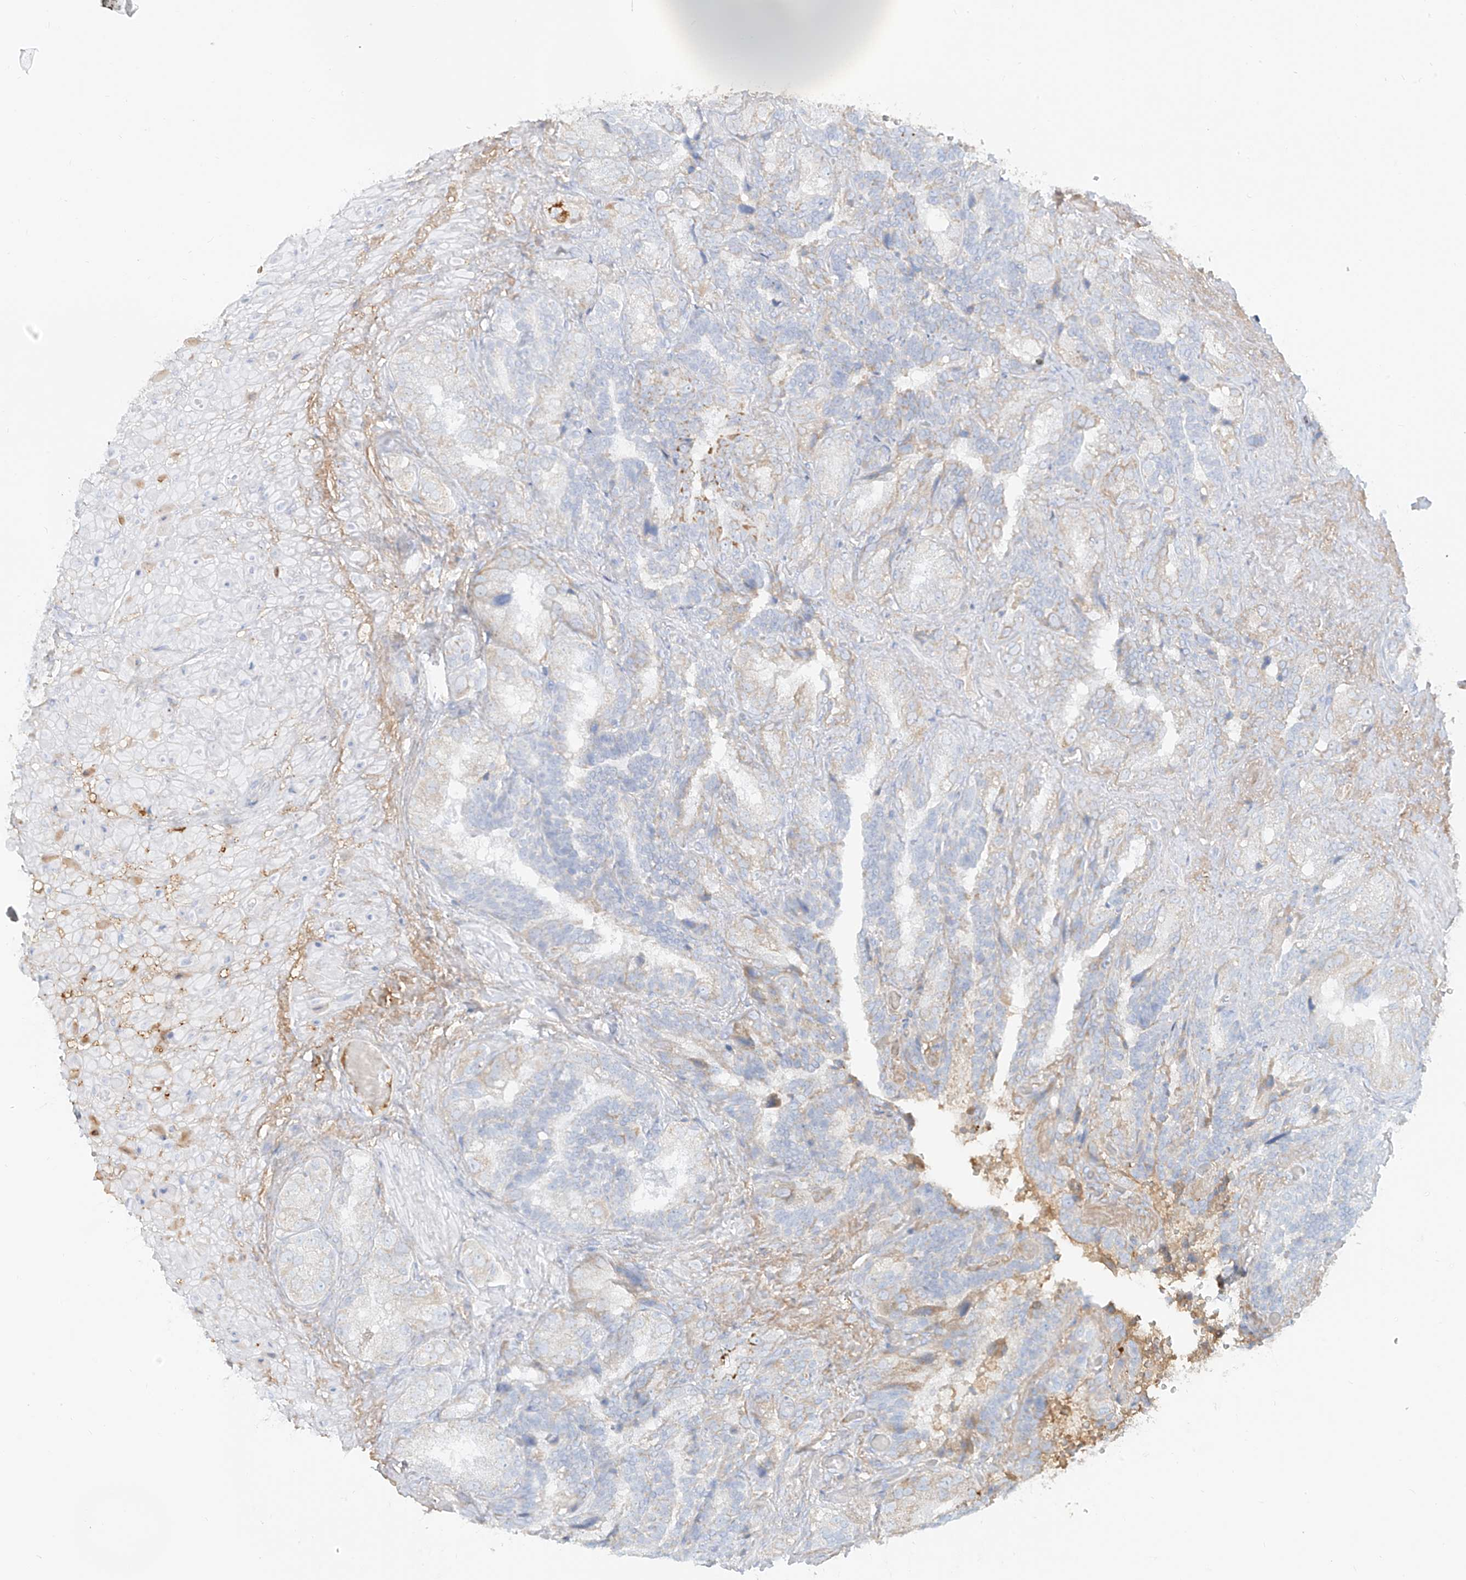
{"staining": {"intensity": "moderate", "quantity": "<25%", "location": "cytoplasmic/membranous"}, "tissue": "seminal vesicle", "cell_type": "Glandular cells", "image_type": "normal", "snomed": [{"axis": "morphology", "description": "Normal tissue, NOS"}, {"axis": "topography", "description": "Seminal veicle"}, {"axis": "topography", "description": "Peripheral nerve tissue"}], "caption": "Immunohistochemical staining of benign human seminal vesicle demonstrates <25% levels of moderate cytoplasmic/membranous protein expression in approximately <25% of glandular cells.", "gene": "OCSTAMP", "patient": {"sex": "male", "age": 63}}